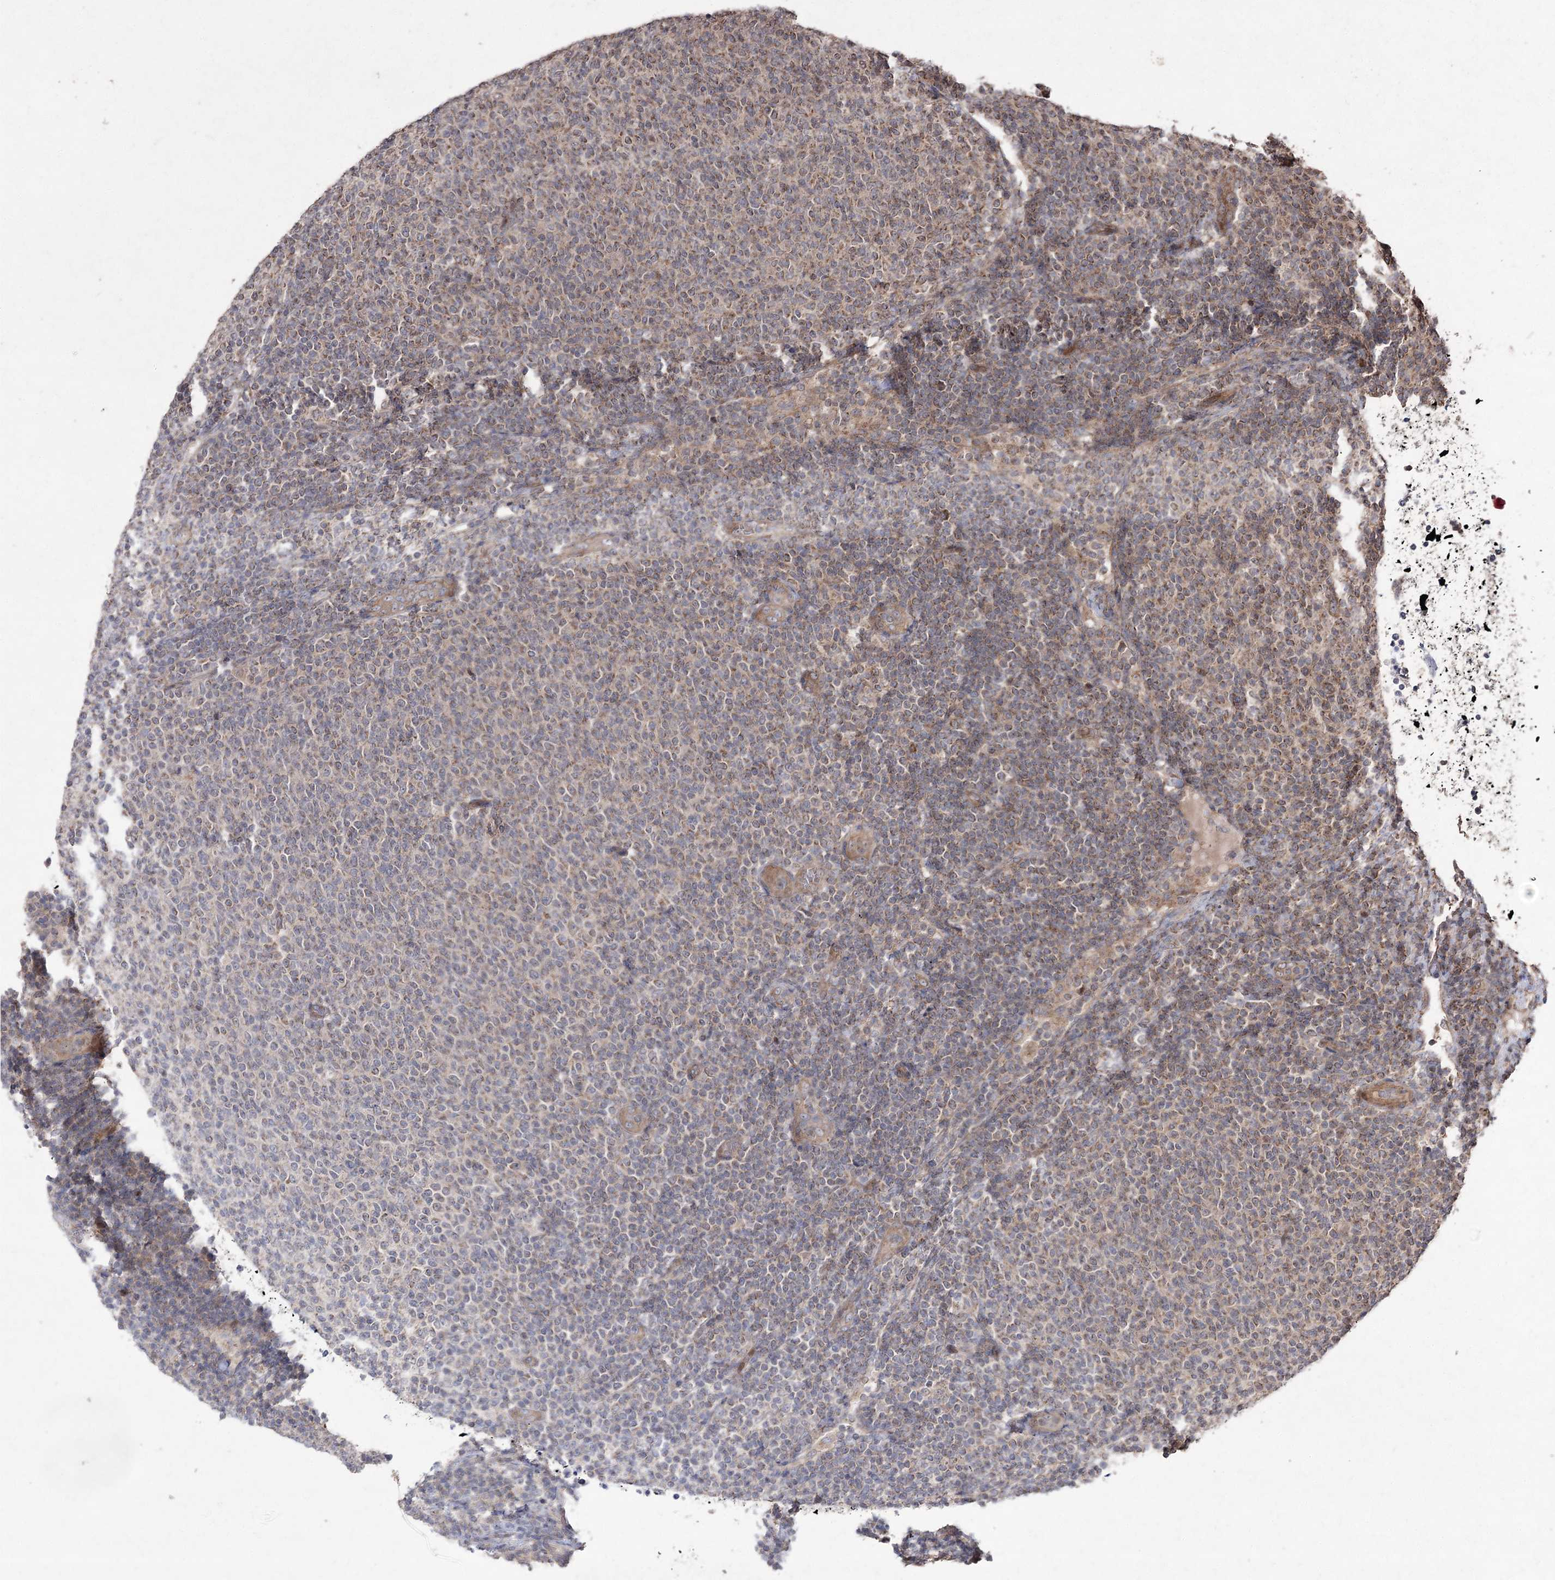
{"staining": {"intensity": "weak", "quantity": "25%-75%", "location": "cytoplasmic/membranous"}, "tissue": "lymphoma", "cell_type": "Tumor cells", "image_type": "cancer", "snomed": [{"axis": "morphology", "description": "Malignant lymphoma, non-Hodgkin's type, Low grade"}, {"axis": "topography", "description": "Lymph node"}], "caption": "DAB (3,3'-diaminobenzidine) immunohistochemical staining of low-grade malignant lymphoma, non-Hodgkin's type demonstrates weak cytoplasmic/membranous protein staining in about 25%-75% of tumor cells.", "gene": "FANCL", "patient": {"sex": "male", "age": 66}}